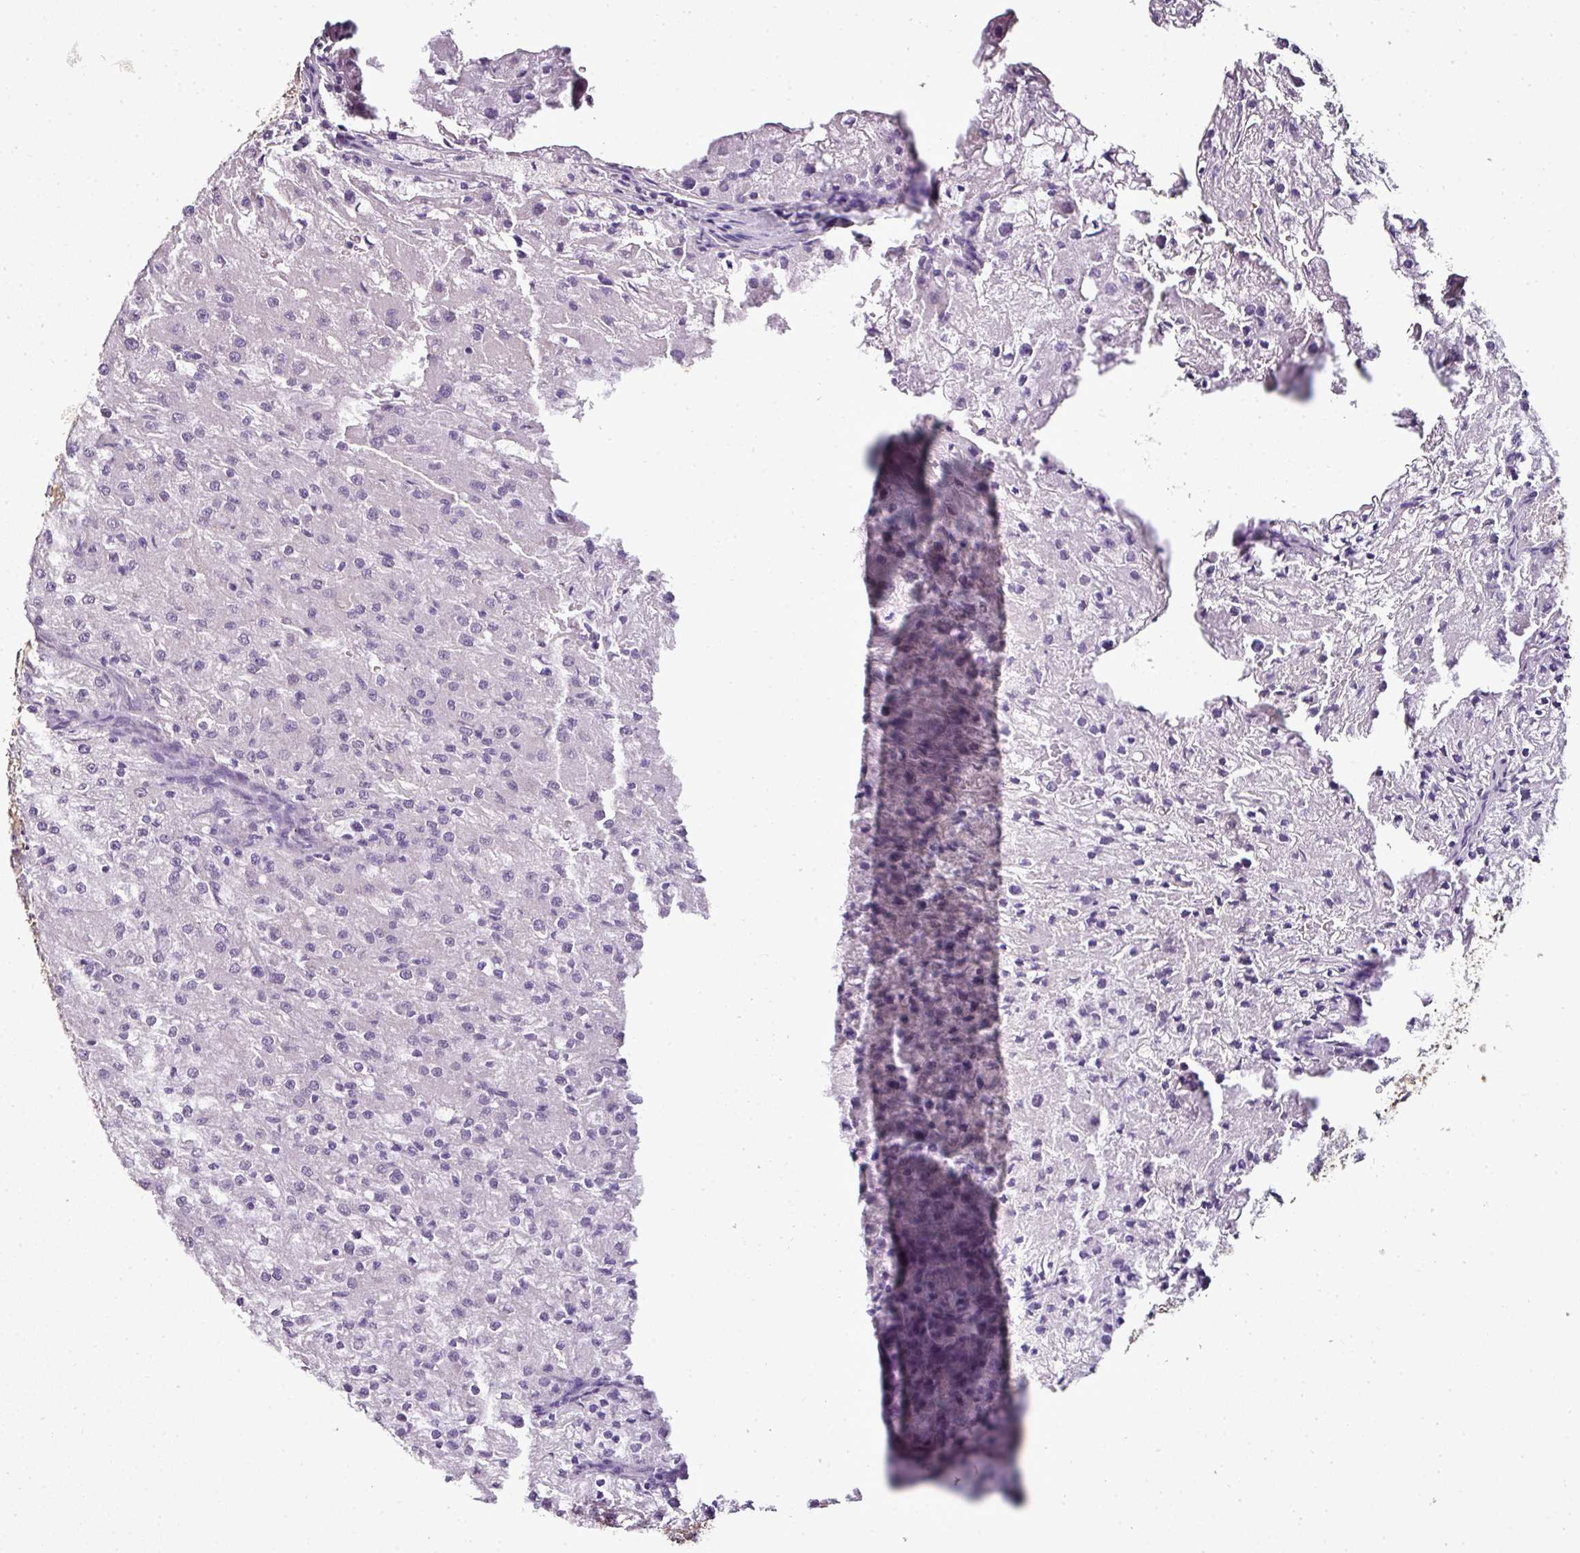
{"staining": {"intensity": "negative", "quantity": "none", "location": "none"}, "tissue": "renal cancer", "cell_type": "Tumor cells", "image_type": "cancer", "snomed": [{"axis": "morphology", "description": "Adenocarcinoma, NOS"}, {"axis": "topography", "description": "Kidney"}], "caption": "DAB (3,3'-diaminobenzidine) immunohistochemical staining of renal cancer (adenocarcinoma) exhibits no significant expression in tumor cells.", "gene": "JPH2", "patient": {"sex": "female", "age": 74}}